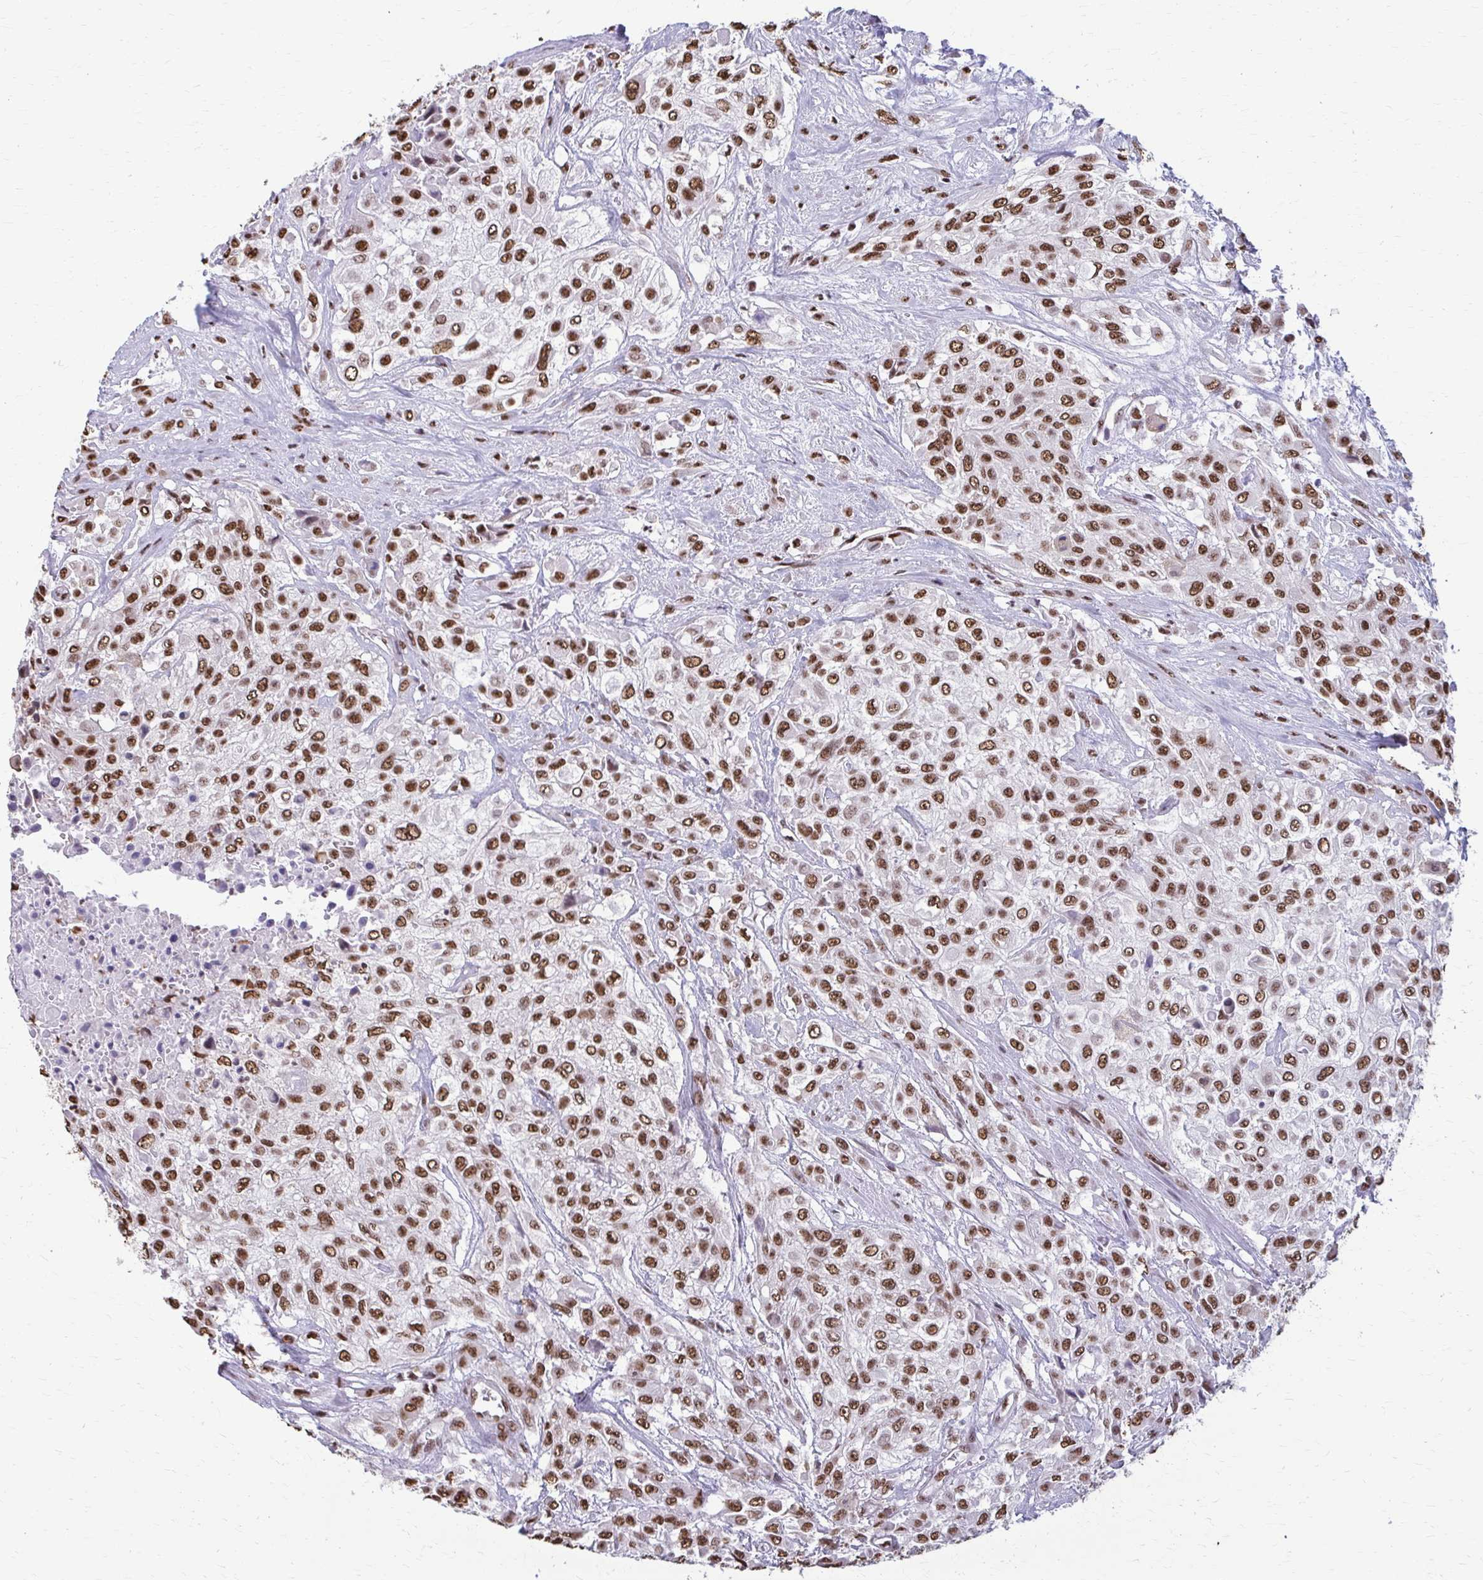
{"staining": {"intensity": "moderate", "quantity": ">75%", "location": "nuclear"}, "tissue": "urothelial cancer", "cell_type": "Tumor cells", "image_type": "cancer", "snomed": [{"axis": "morphology", "description": "Urothelial carcinoma, High grade"}, {"axis": "topography", "description": "Urinary bladder"}], "caption": "This is an image of immunohistochemistry (IHC) staining of urothelial carcinoma (high-grade), which shows moderate positivity in the nuclear of tumor cells.", "gene": "SNRPA", "patient": {"sex": "male", "age": 57}}